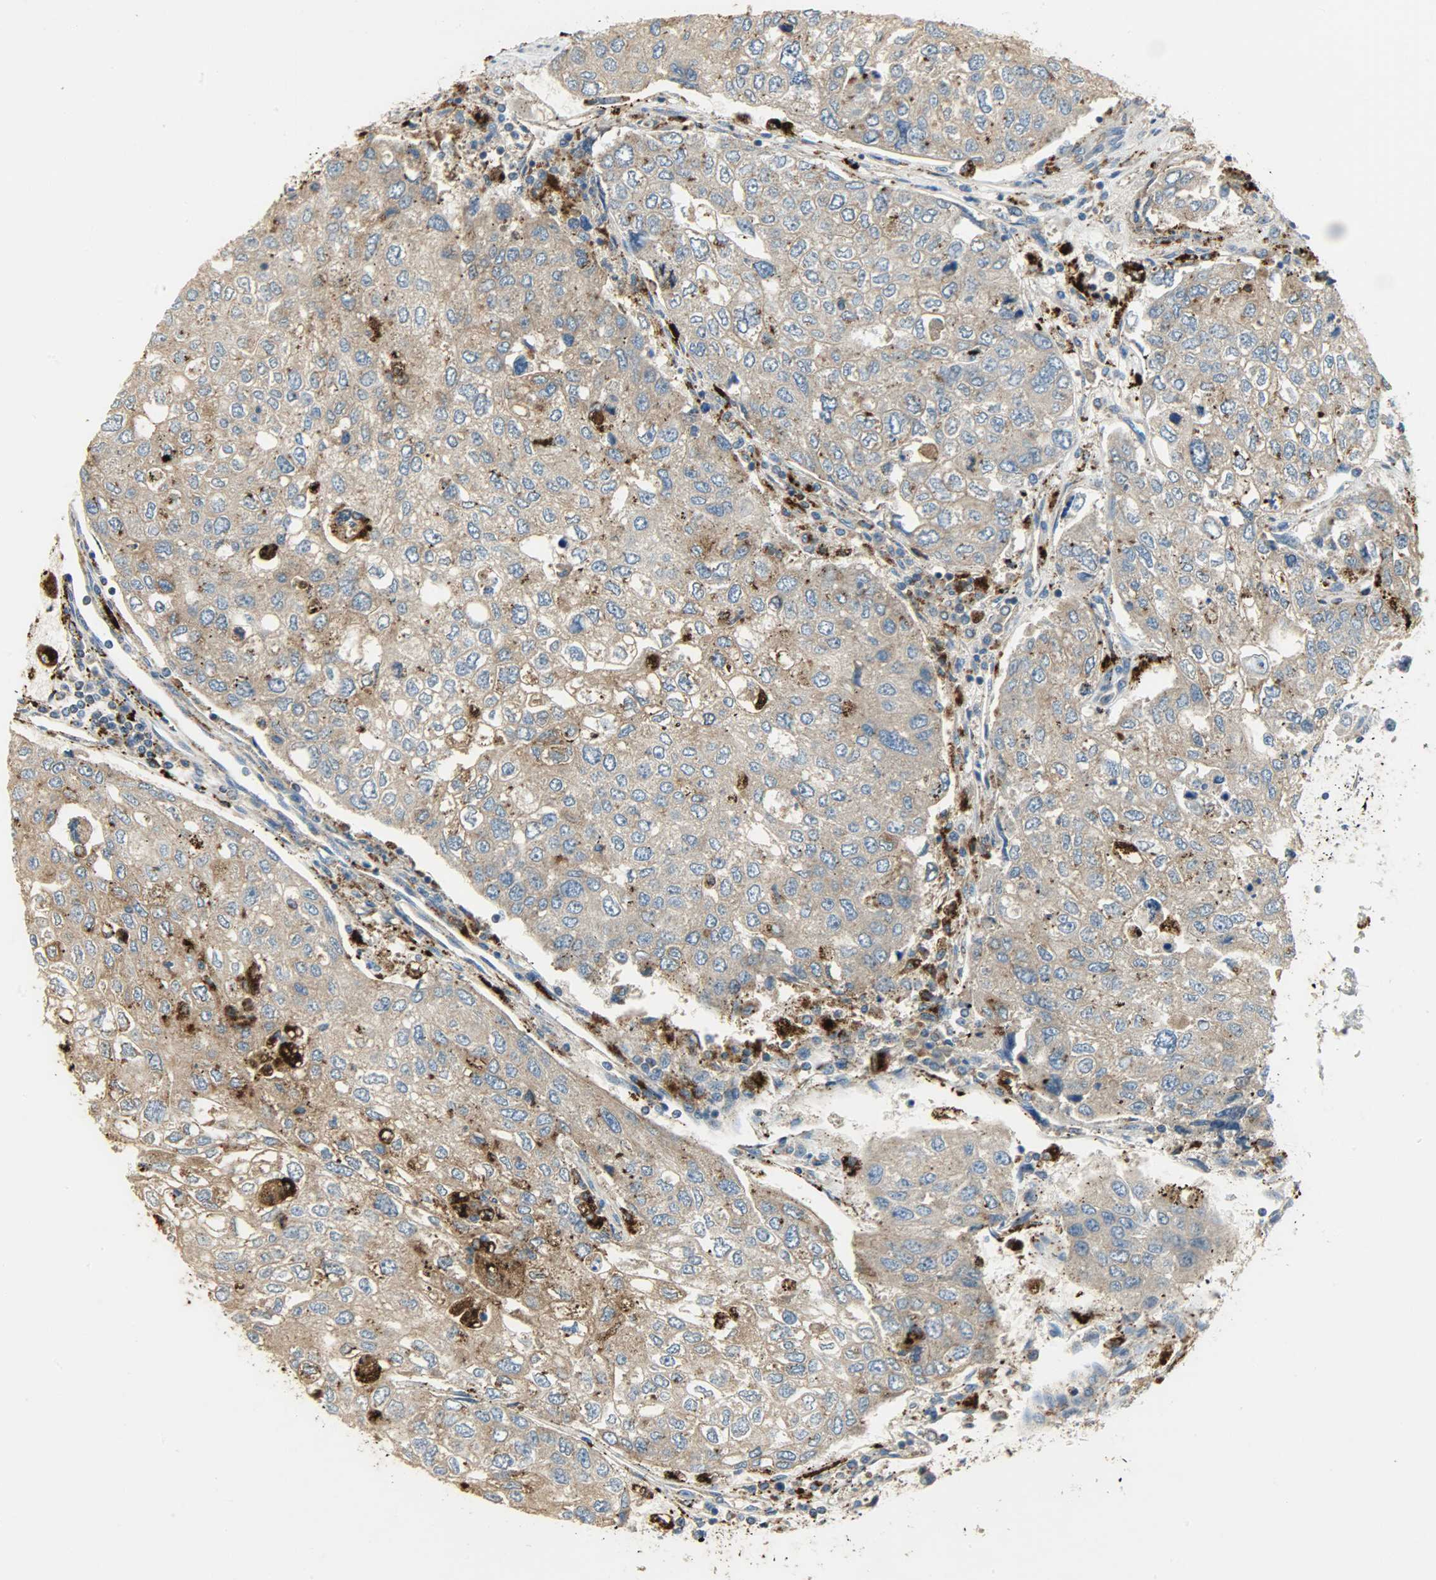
{"staining": {"intensity": "weak", "quantity": ">75%", "location": "cytoplasmic/membranous"}, "tissue": "urothelial cancer", "cell_type": "Tumor cells", "image_type": "cancer", "snomed": [{"axis": "morphology", "description": "Urothelial carcinoma, High grade"}, {"axis": "topography", "description": "Lymph node"}, {"axis": "topography", "description": "Urinary bladder"}], "caption": "IHC of human urothelial carcinoma (high-grade) exhibits low levels of weak cytoplasmic/membranous expression in approximately >75% of tumor cells. (Brightfield microscopy of DAB IHC at high magnification).", "gene": "ASAH1", "patient": {"sex": "male", "age": 51}}